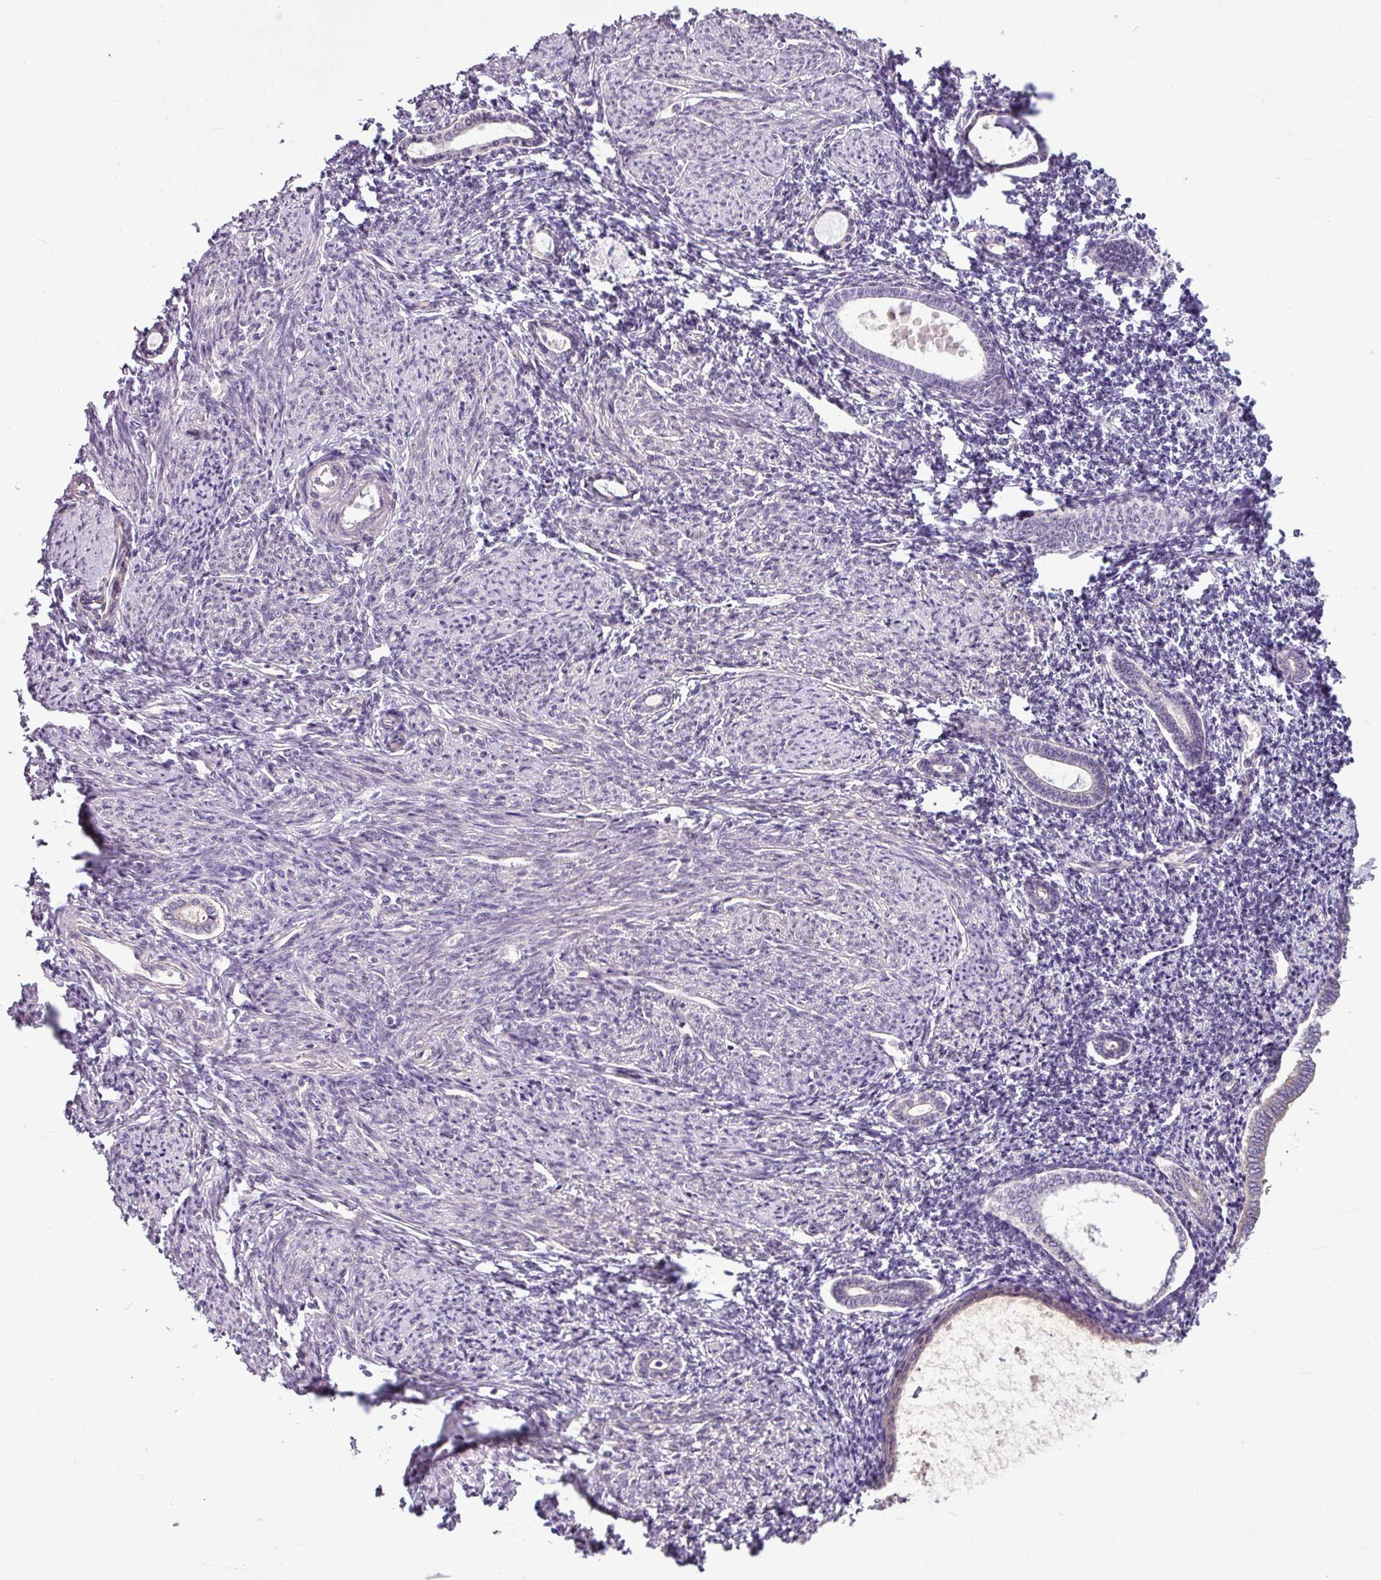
{"staining": {"intensity": "negative", "quantity": "none", "location": "none"}, "tissue": "endometrium", "cell_type": "Cells in endometrial stroma", "image_type": "normal", "snomed": [{"axis": "morphology", "description": "Normal tissue, NOS"}, {"axis": "topography", "description": "Endometrium"}], "caption": "This is an immunohistochemistry histopathology image of normal endometrium. There is no staining in cells in endometrial stroma.", "gene": "TOR1AIP2", "patient": {"sex": "female", "age": 63}}